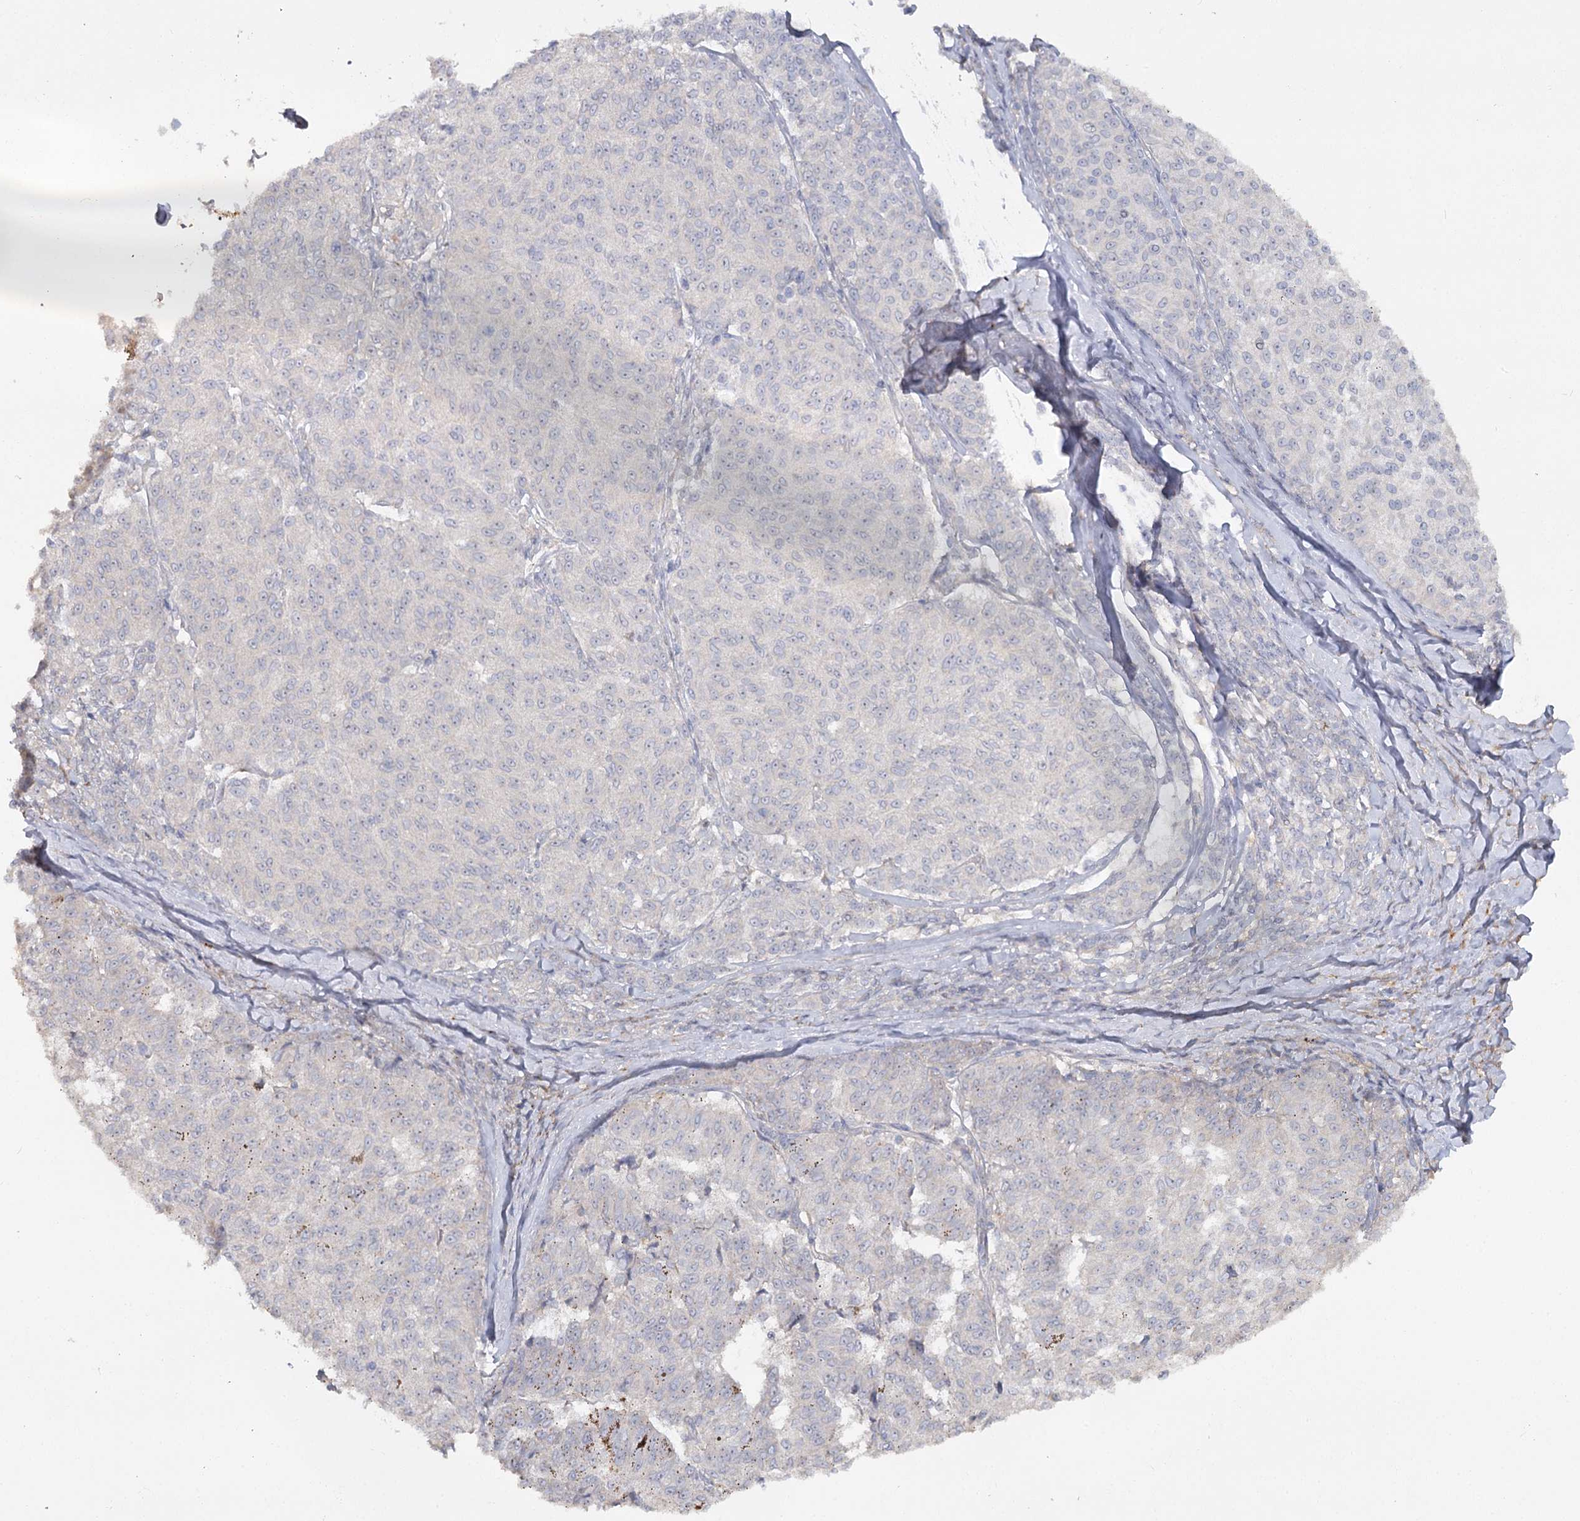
{"staining": {"intensity": "negative", "quantity": "none", "location": "none"}, "tissue": "melanoma", "cell_type": "Tumor cells", "image_type": "cancer", "snomed": [{"axis": "morphology", "description": "Malignant melanoma, NOS"}, {"axis": "topography", "description": "Skin"}], "caption": "High magnification brightfield microscopy of malignant melanoma stained with DAB (3,3'-diaminobenzidine) (brown) and counterstained with hematoxylin (blue): tumor cells show no significant positivity.", "gene": "ANGPTL5", "patient": {"sex": "female", "age": 72}}